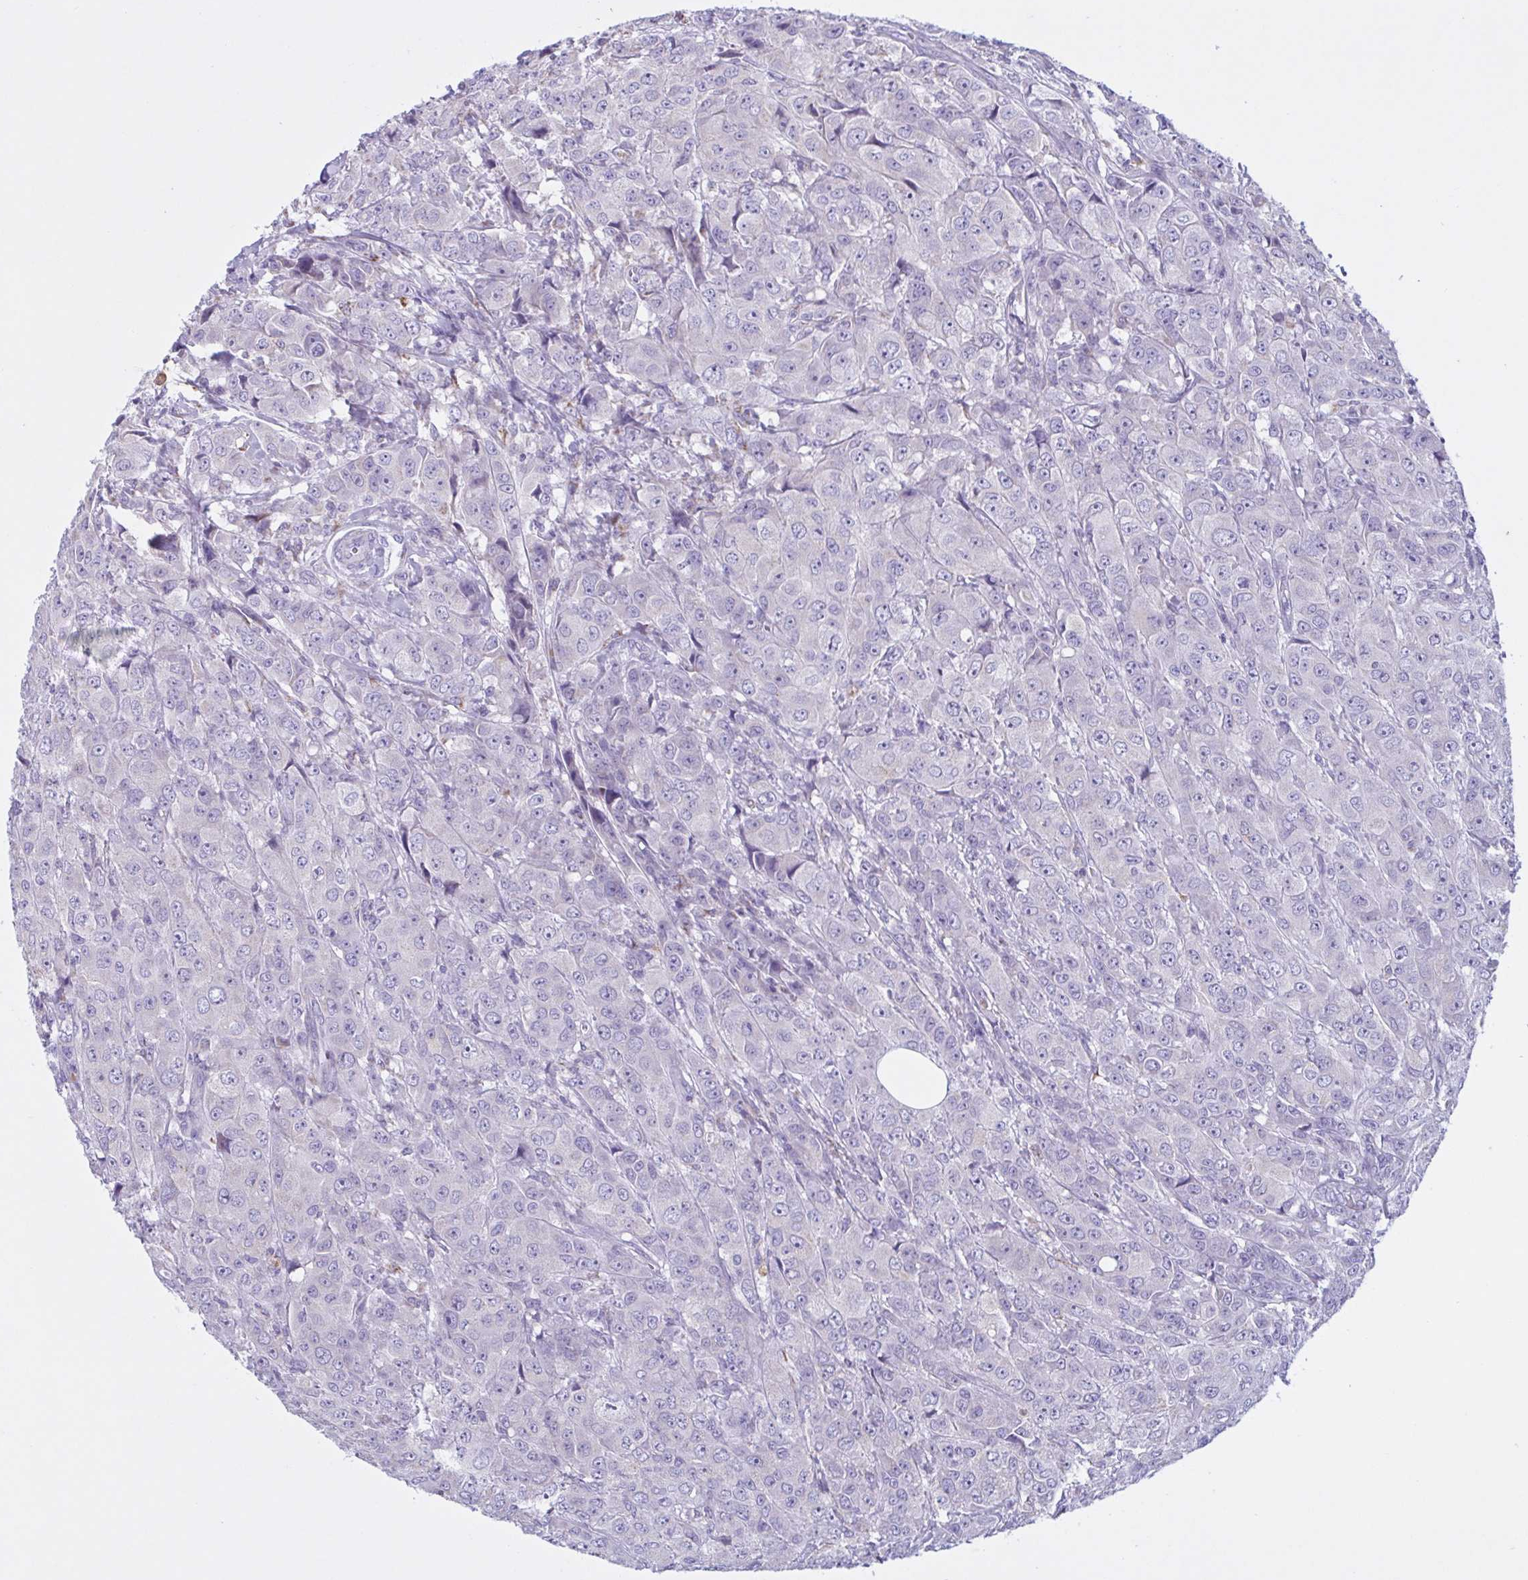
{"staining": {"intensity": "negative", "quantity": "none", "location": "none"}, "tissue": "breast cancer", "cell_type": "Tumor cells", "image_type": "cancer", "snomed": [{"axis": "morphology", "description": "Normal tissue, NOS"}, {"axis": "morphology", "description": "Duct carcinoma"}, {"axis": "topography", "description": "Breast"}], "caption": "DAB immunohistochemical staining of human breast cancer demonstrates no significant expression in tumor cells.", "gene": "F13B", "patient": {"sex": "female", "age": 43}}